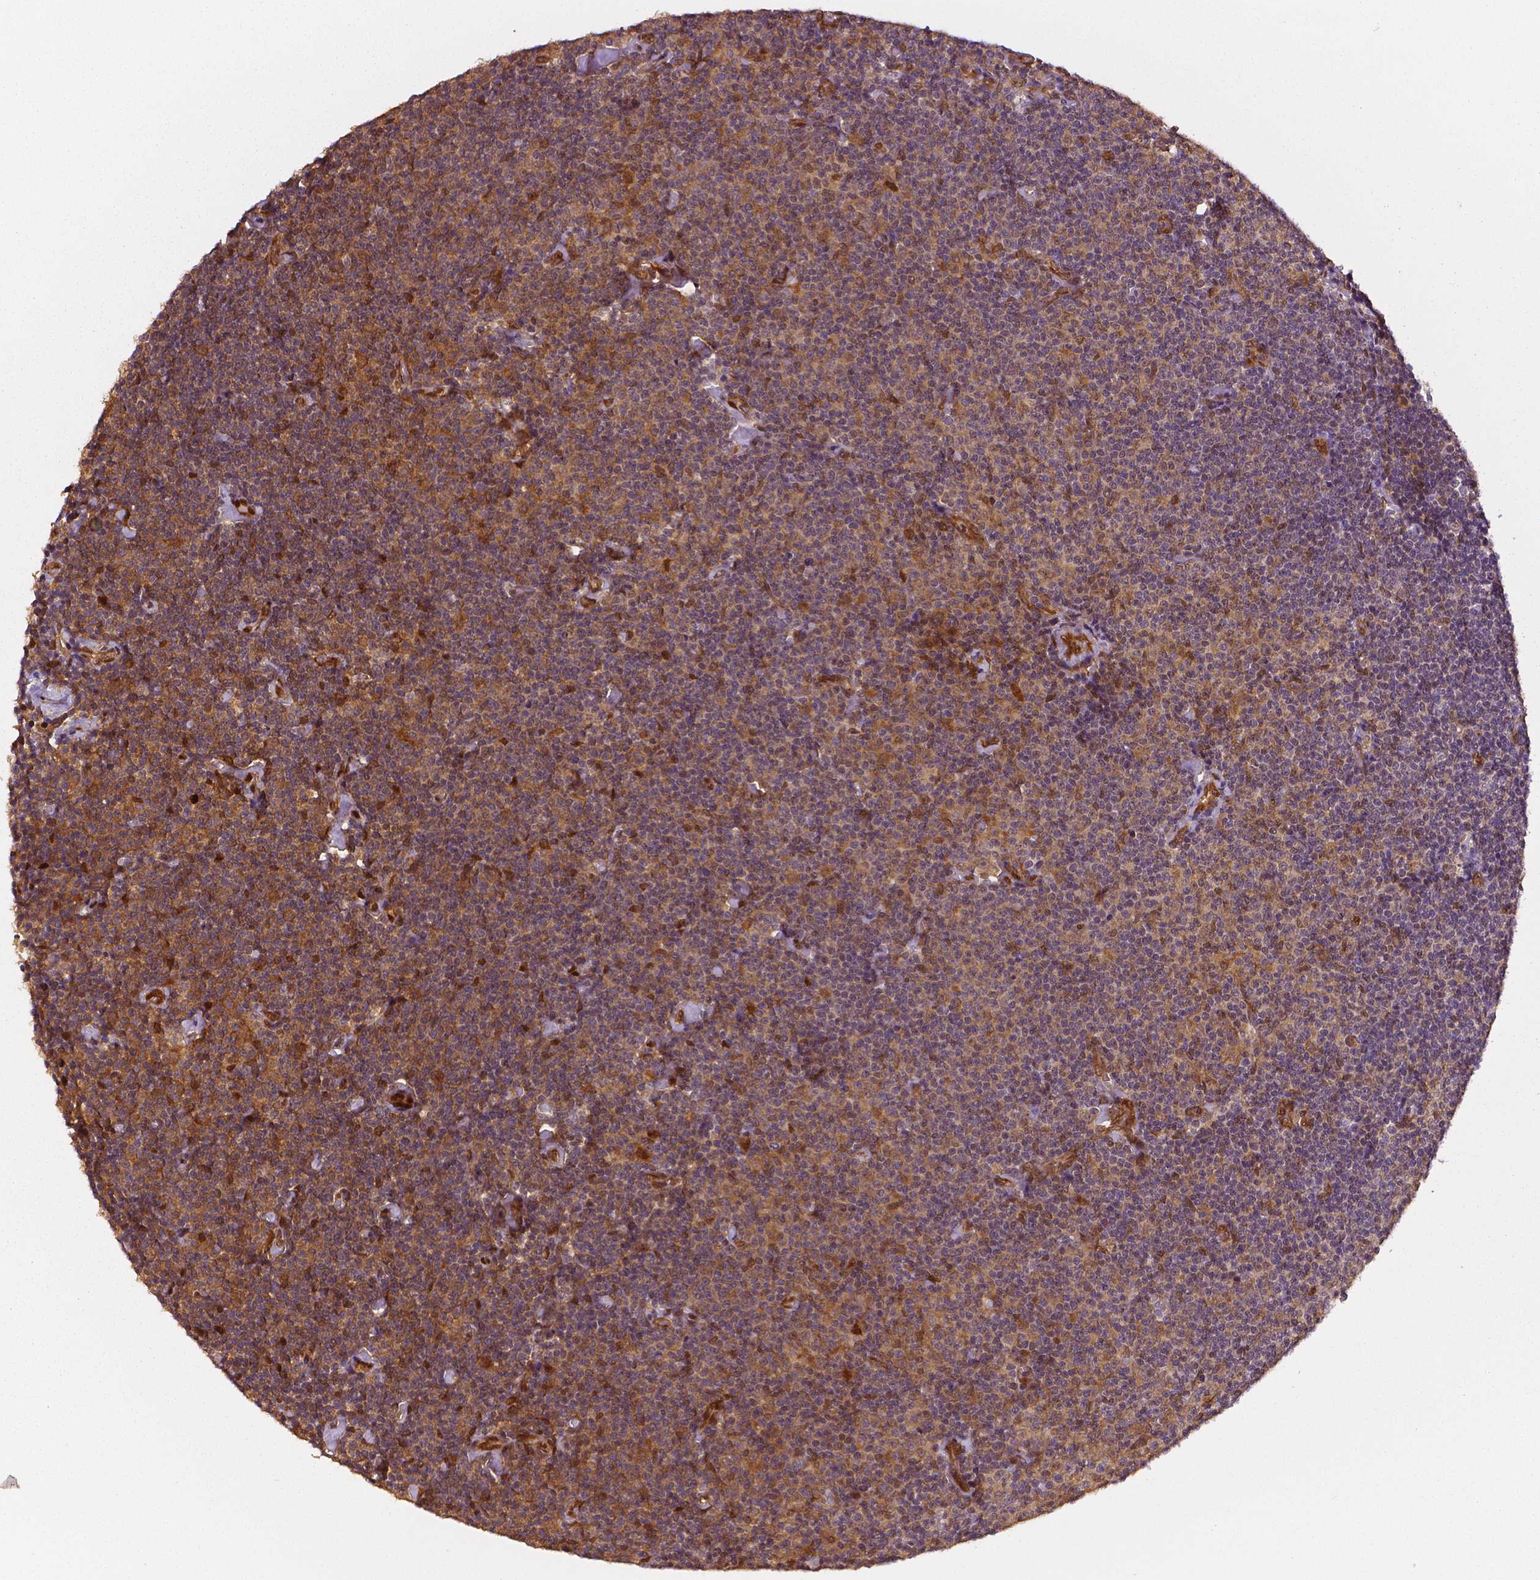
{"staining": {"intensity": "weak", "quantity": "<25%", "location": "cytoplasmic/membranous"}, "tissue": "lymphoma", "cell_type": "Tumor cells", "image_type": "cancer", "snomed": [{"axis": "morphology", "description": "Malignant lymphoma, non-Hodgkin's type, Low grade"}, {"axis": "topography", "description": "Lymph node"}], "caption": "Immunohistochemical staining of malignant lymphoma, non-Hodgkin's type (low-grade) exhibits no significant expression in tumor cells.", "gene": "STAT3", "patient": {"sex": "male", "age": 81}}